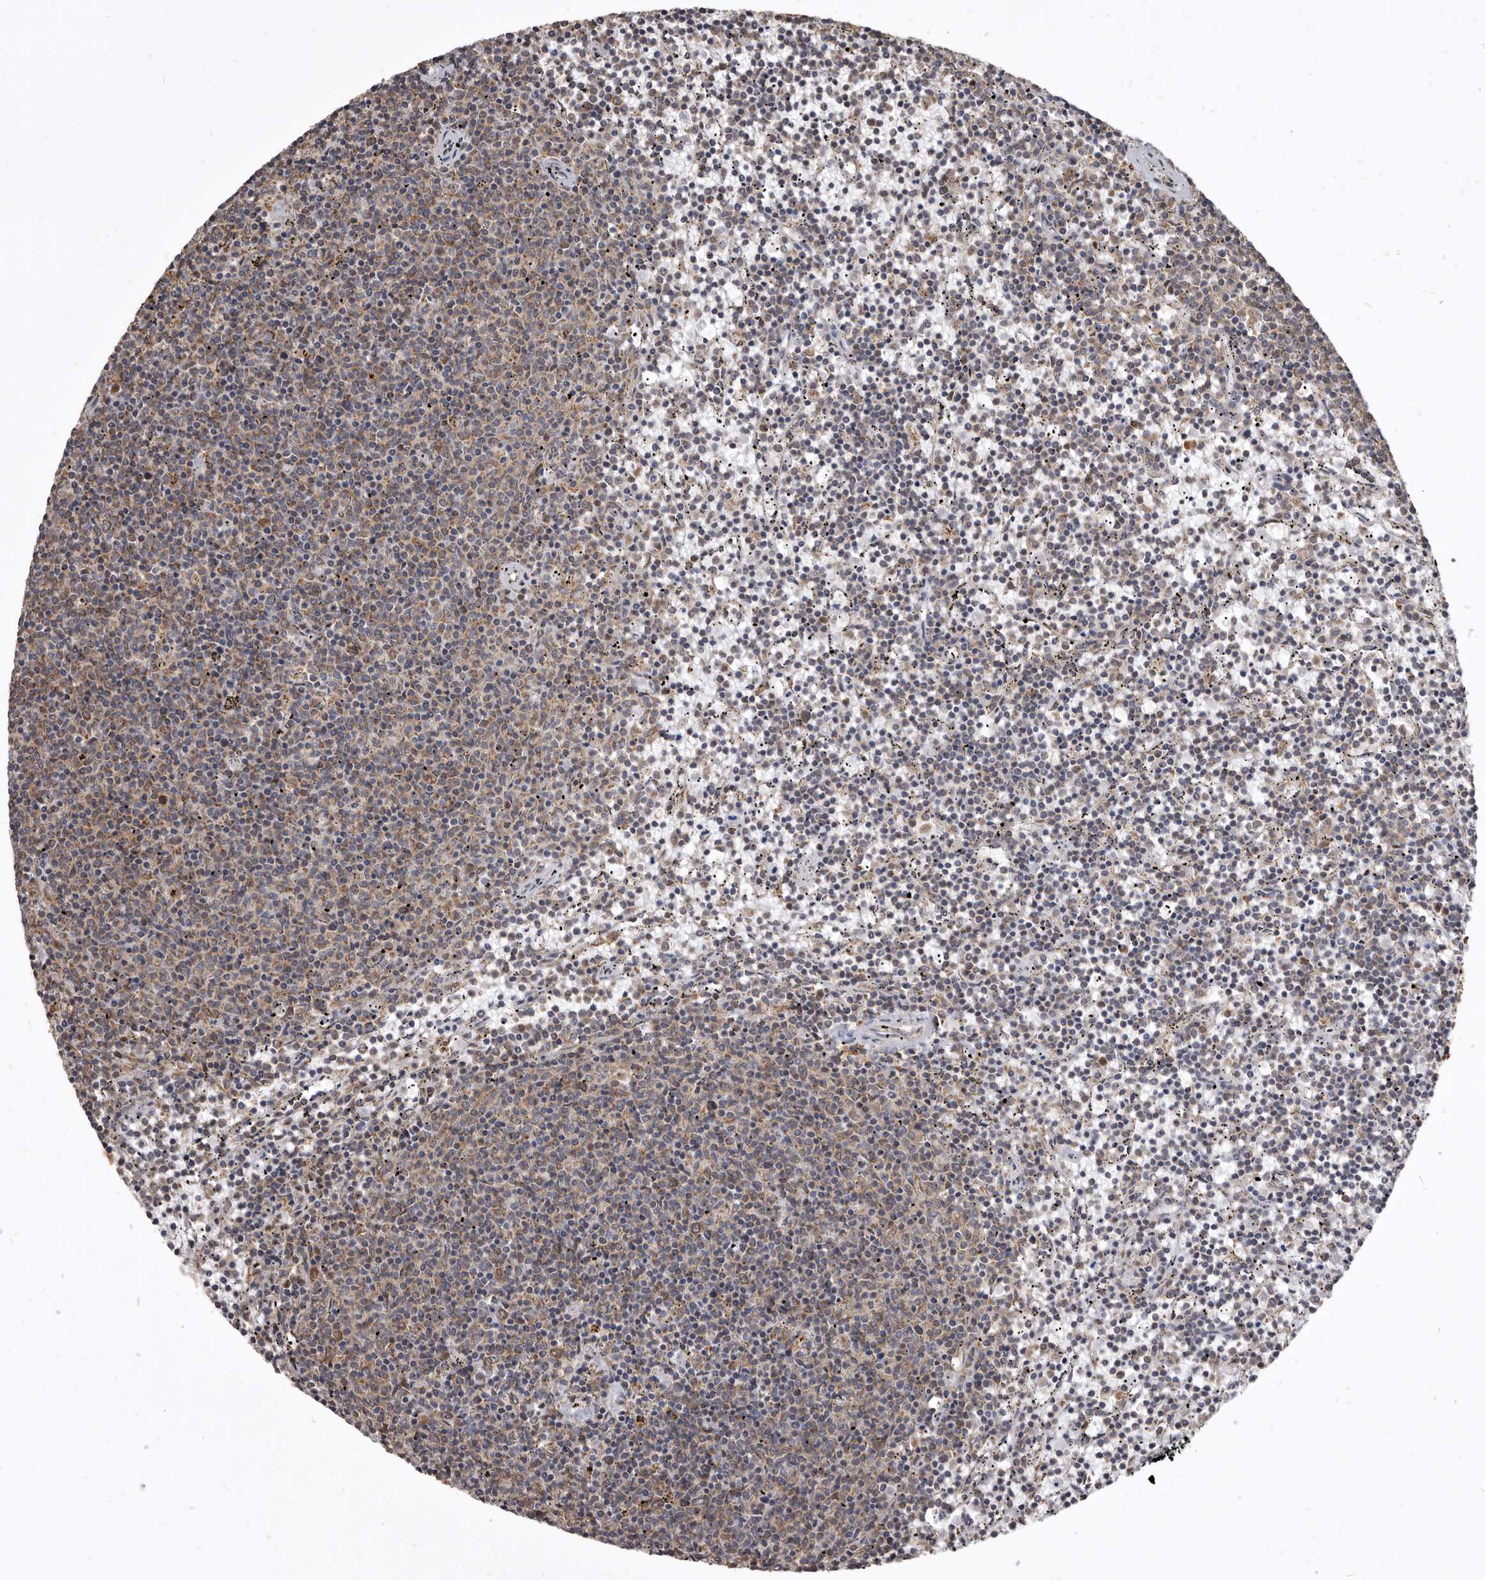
{"staining": {"intensity": "moderate", "quantity": "25%-75%", "location": "cytoplasmic/membranous"}, "tissue": "lymphoma", "cell_type": "Tumor cells", "image_type": "cancer", "snomed": [{"axis": "morphology", "description": "Malignant lymphoma, non-Hodgkin's type, Low grade"}, {"axis": "topography", "description": "Spleen"}], "caption": "Human low-grade malignant lymphoma, non-Hodgkin's type stained with a protein marker shows moderate staining in tumor cells.", "gene": "CDK5RAP3", "patient": {"sex": "female", "age": 50}}